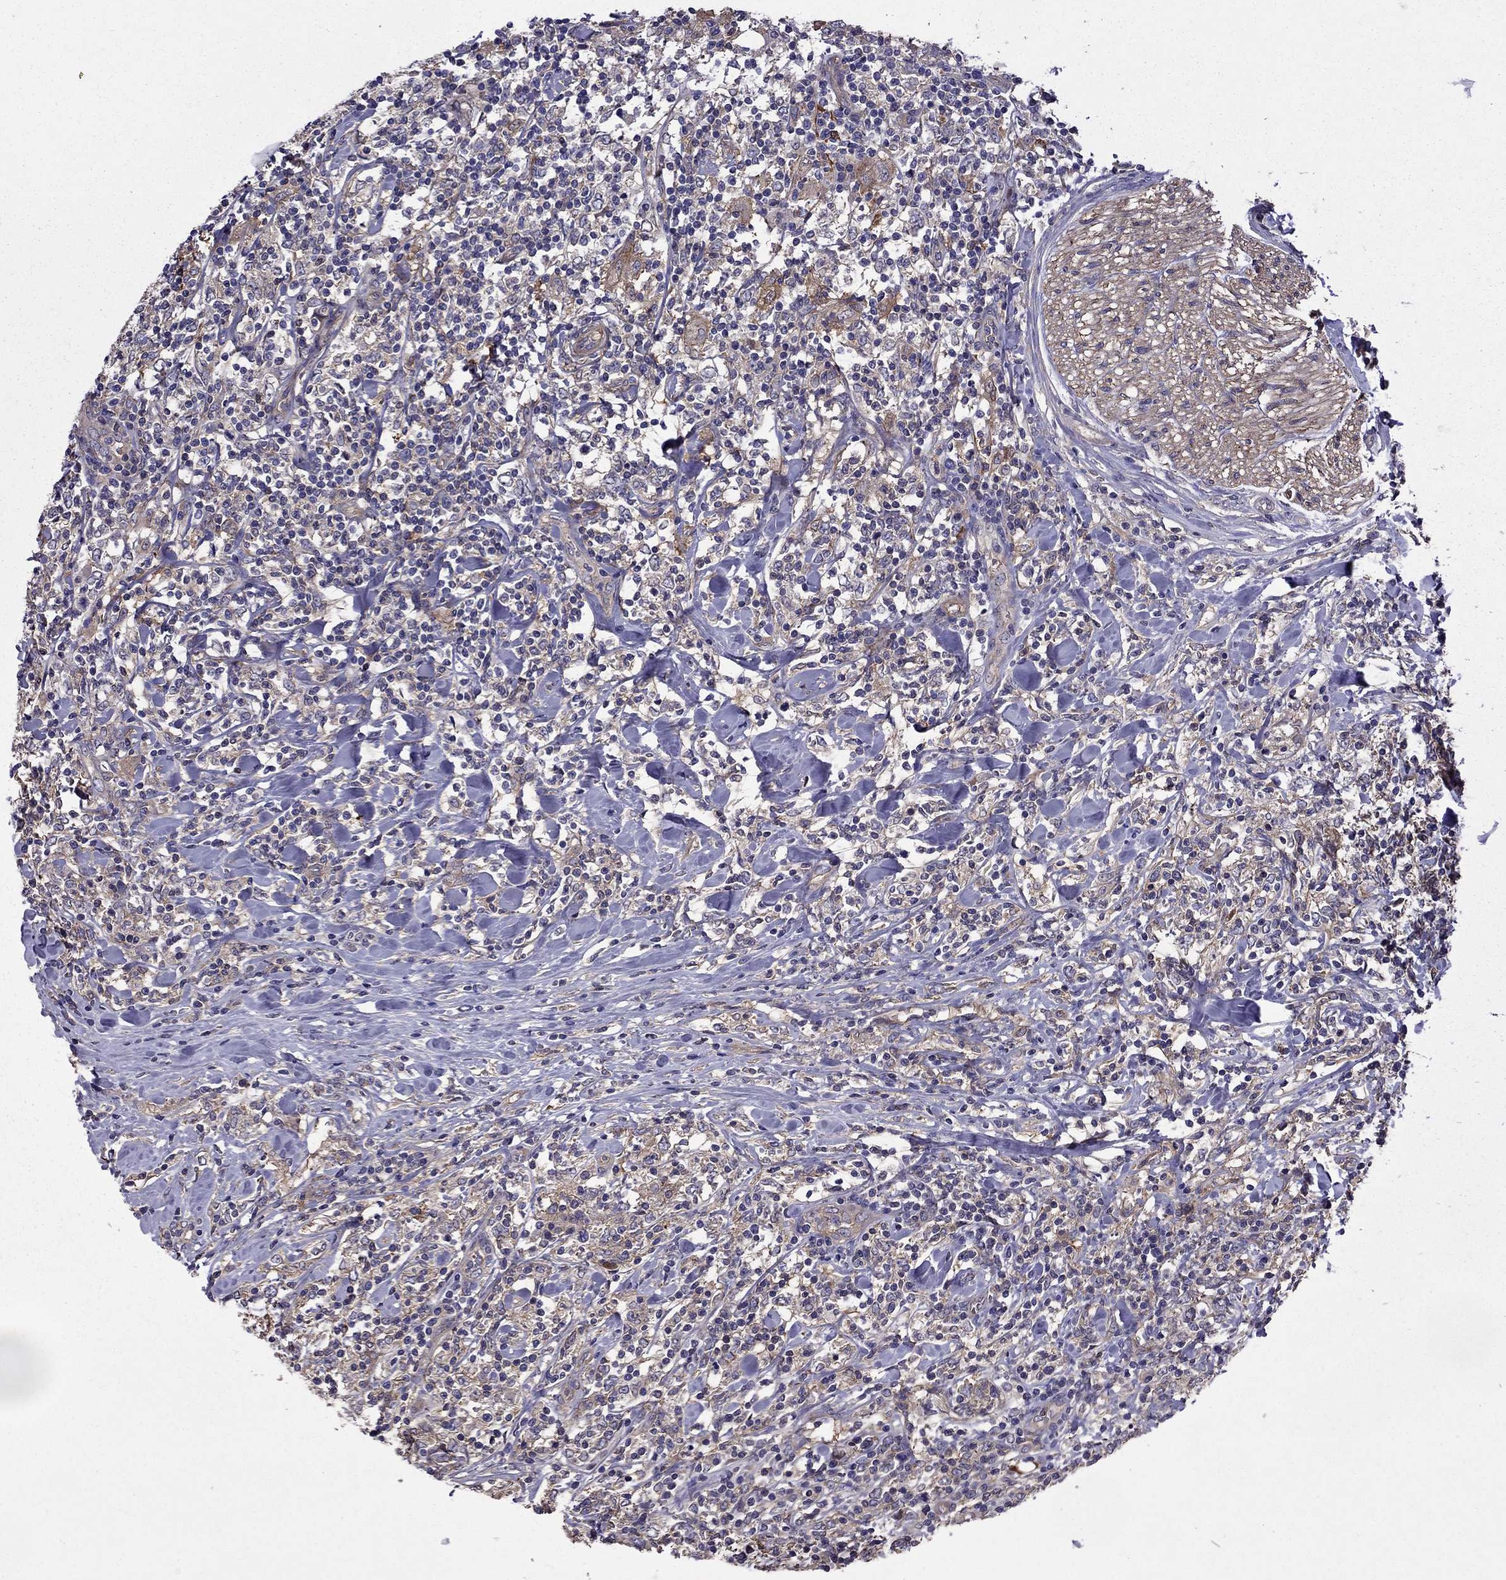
{"staining": {"intensity": "weak", "quantity": "25%-75%", "location": "cytoplasmic/membranous"}, "tissue": "lymphoma", "cell_type": "Tumor cells", "image_type": "cancer", "snomed": [{"axis": "morphology", "description": "Malignant lymphoma, non-Hodgkin's type, High grade"}, {"axis": "topography", "description": "Lymph node"}], "caption": "This is an image of IHC staining of malignant lymphoma, non-Hodgkin's type (high-grade), which shows weak positivity in the cytoplasmic/membranous of tumor cells.", "gene": "ITGB1", "patient": {"sex": "female", "age": 84}}